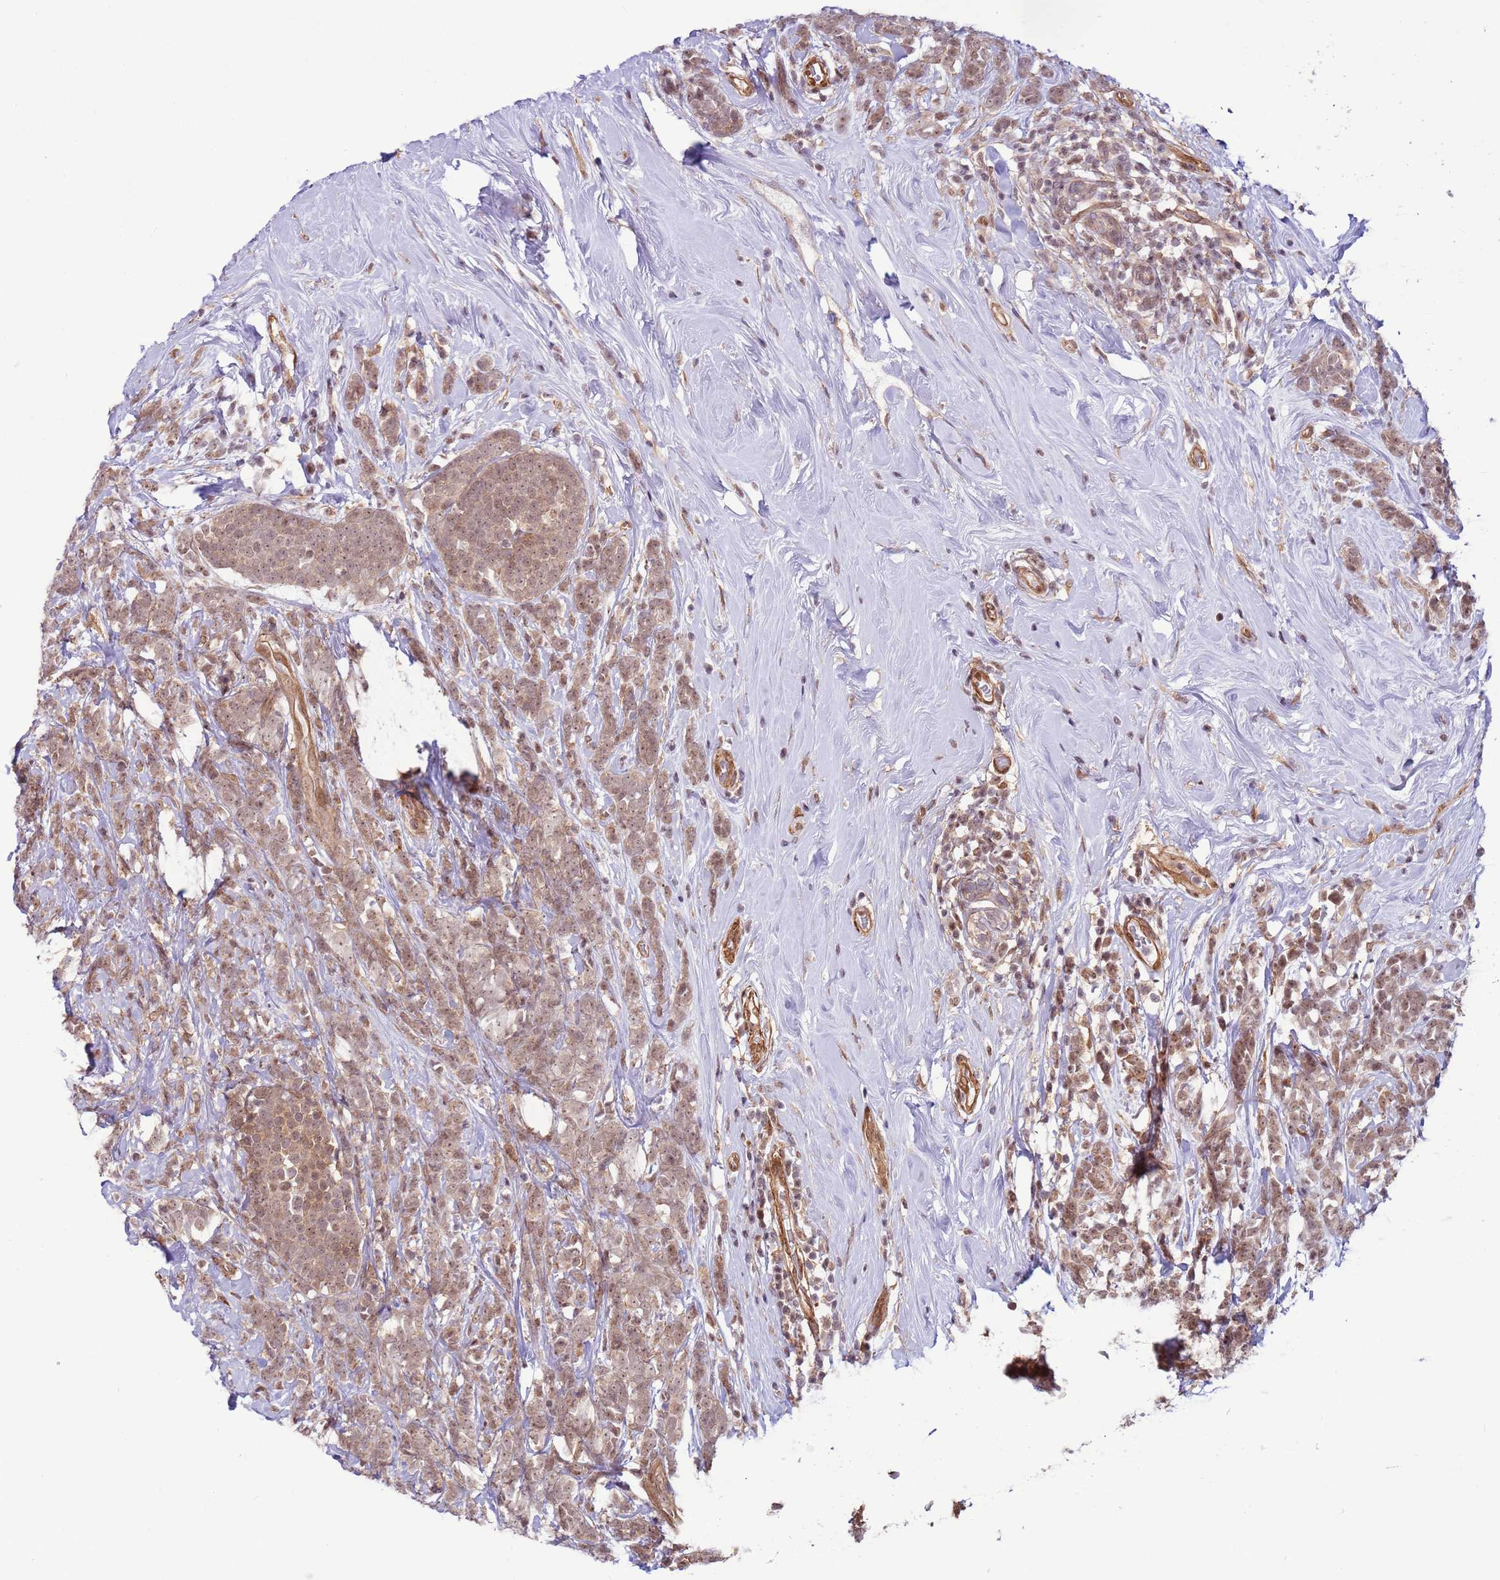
{"staining": {"intensity": "moderate", "quantity": ">75%", "location": "cytoplasmic/membranous,nuclear"}, "tissue": "breast cancer", "cell_type": "Tumor cells", "image_type": "cancer", "snomed": [{"axis": "morphology", "description": "Lobular carcinoma"}, {"axis": "topography", "description": "Breast"}], "caption": "Breast cancer (lobular carcinoma) was stained to show a protein in brown. There is medium levels of moderate cytoplasmic/membranous and nuclear staining in approximately >75% of tumor cells.", "gene": "DCAF4", "patient": {"sex": "female", "age": 58}}